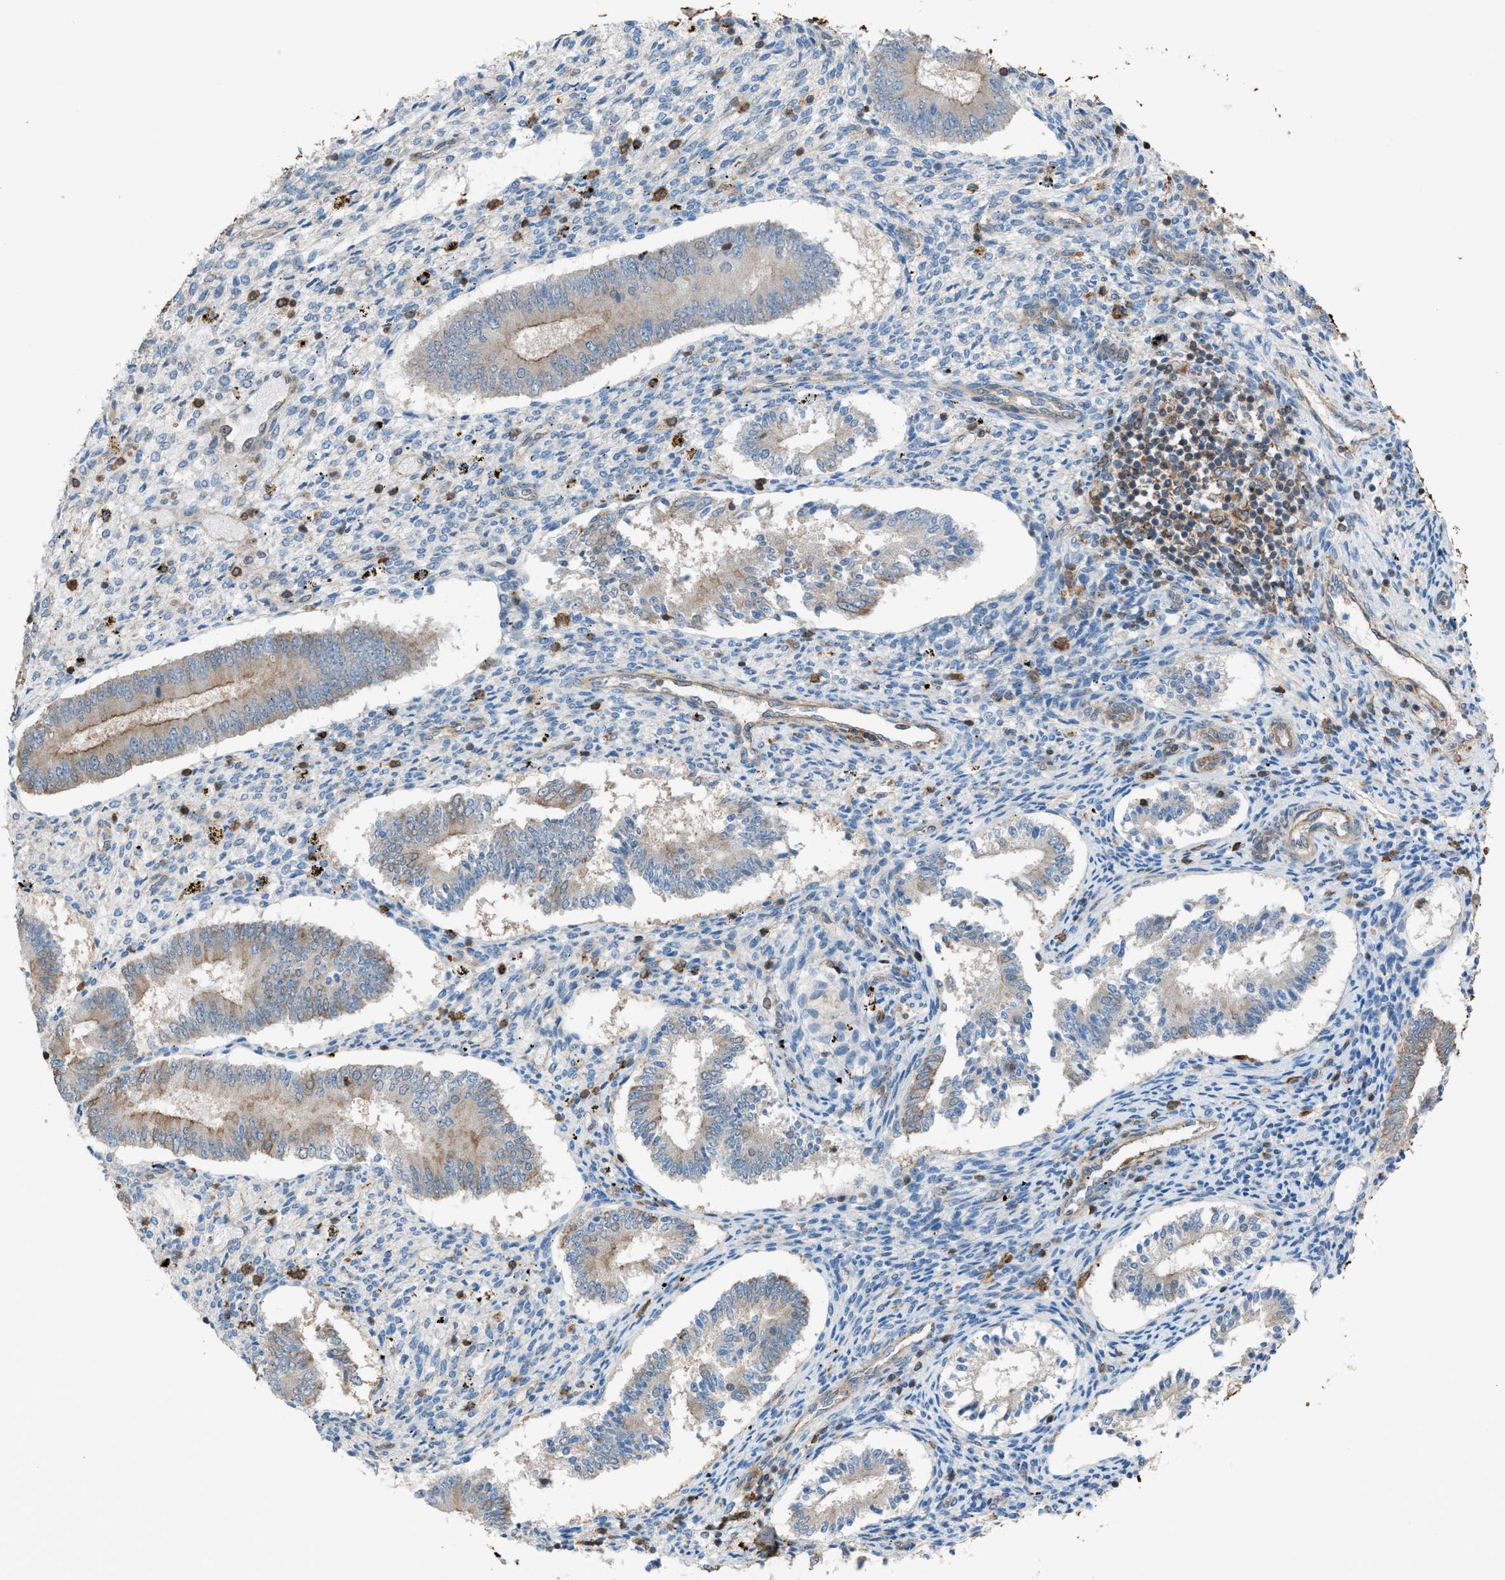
{"staining": {"intensity": "negative", "quantity": "none", "location": "none"}, "tissue": "endometrium", "cell_type": "Cells in endometrial stroma", "image_type": "normal", "snomed": [{"axis": "morphology", "description": "Normal tissue, NOS"}, {"axis": "topography", "description": "Endometrium"}], "caption": "A micrograph of human endometrium is negative for staining in cells in endometrial stroma. The staining was performed using DAB (3,3'-diaminobenzidine) to visualize the protein expression in brown, while the nuclei were stained in blue with hematoxylin (Magnification: 20x).", "gene": "DYRK1A", "patient": {"sex": "female", "age": 42}}